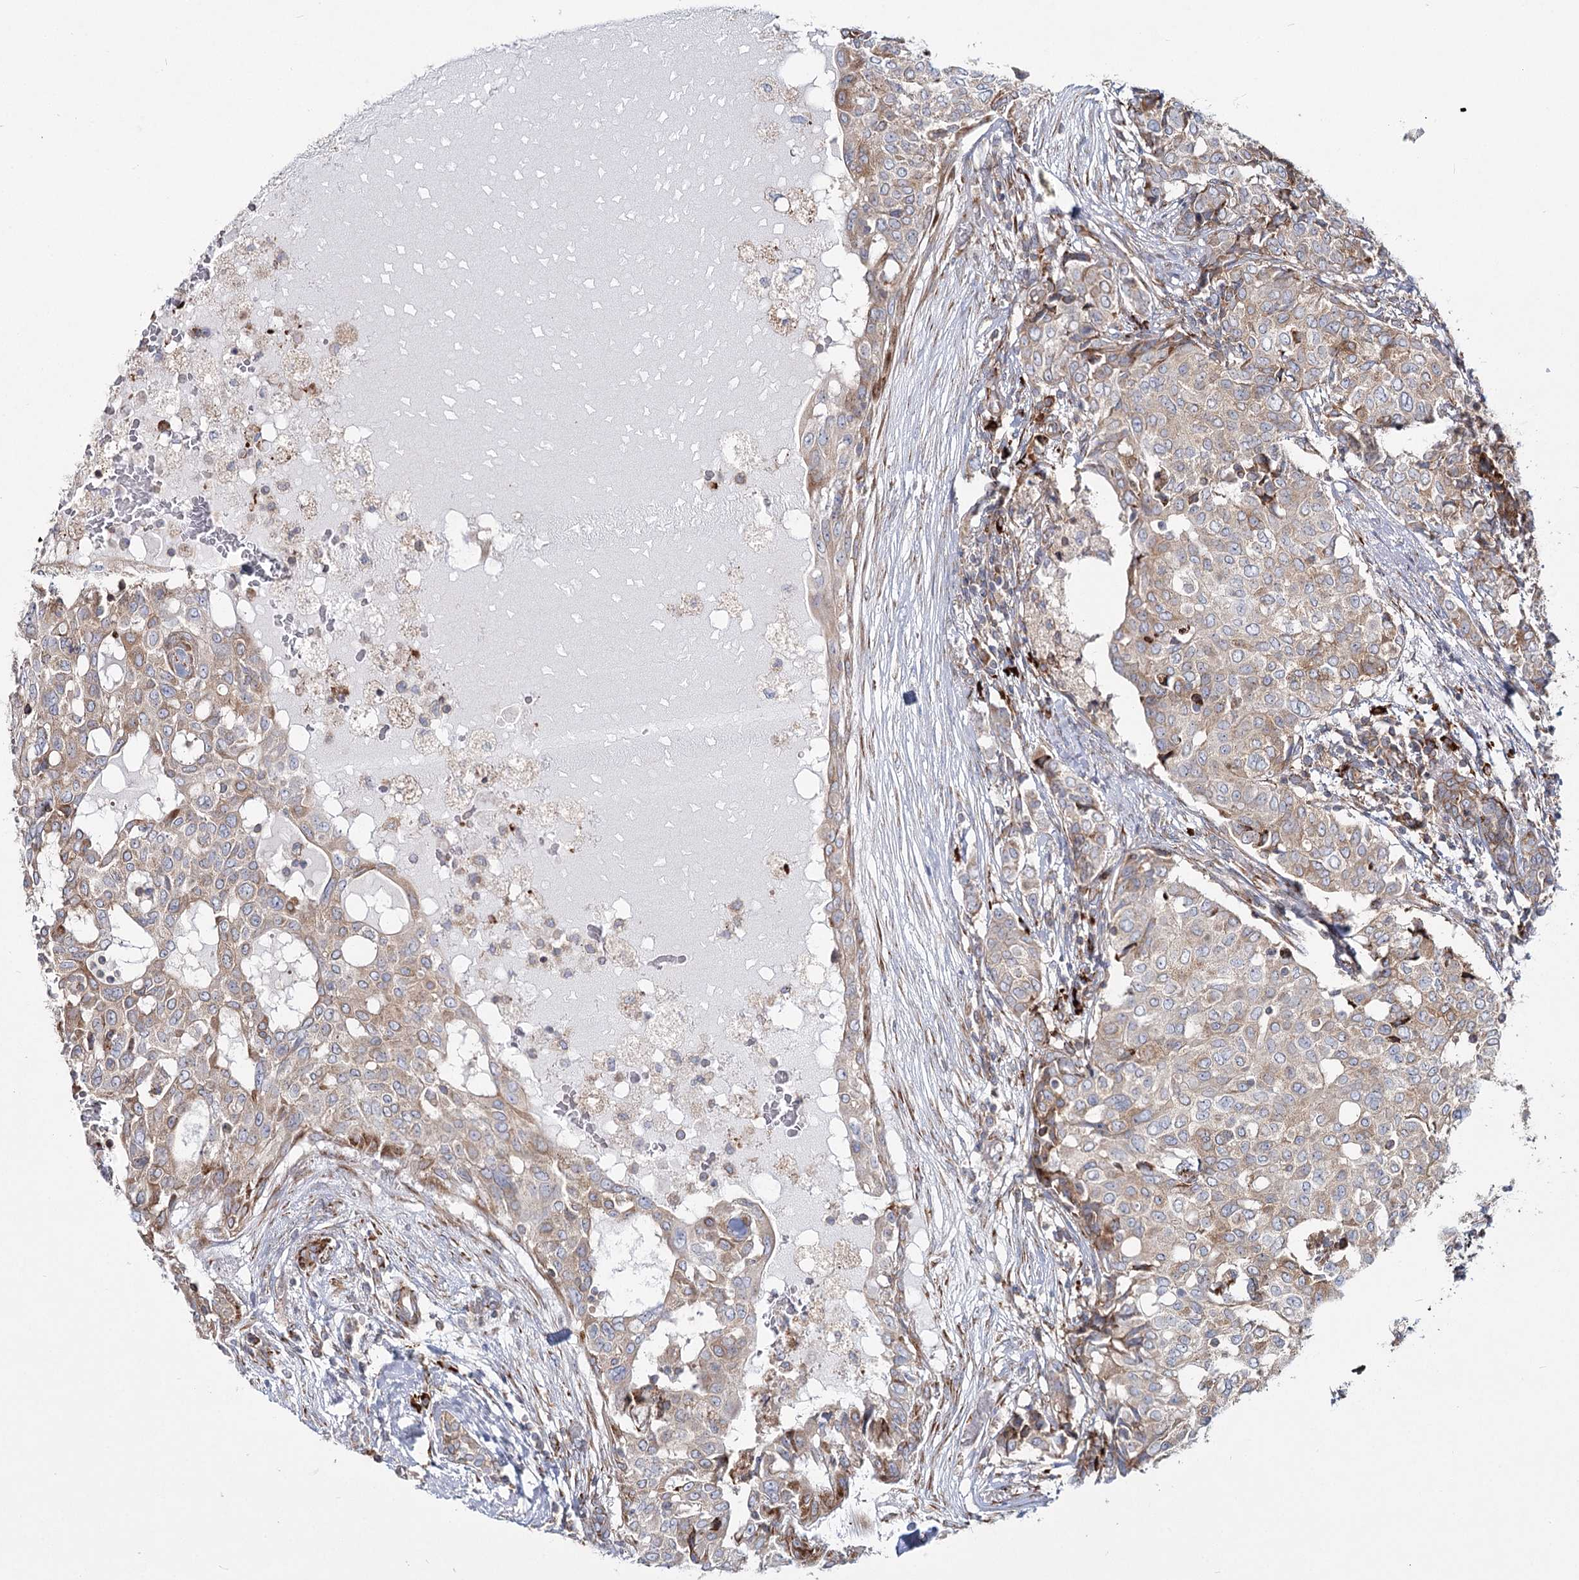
{"staining": {"intensity": "weak", "quantity": ">75%", "location": "cytoplasmic/membranous"}, "tissue": "breast cancer", "cell_type": "Tumor cells", "image_type": "cancer", "snomed": [{"axis": "morphology", "description": "Lobular carcinoma"}, {"axis": "topography", "description": "Breast"}], "caption": "The immunohistochemical stain shows weak cytoplasmic/membranous positivity in tumor cells of lobular carcinoma (breast) tissue. The staining was performed using DAB (3,3'-diaminobenzidine), with brown indicating positive protein expression. Nuclei are stained blue with hematoxylin.", "gene": "POGLUT1", "patient": {"sex": "female", "age": 51}}